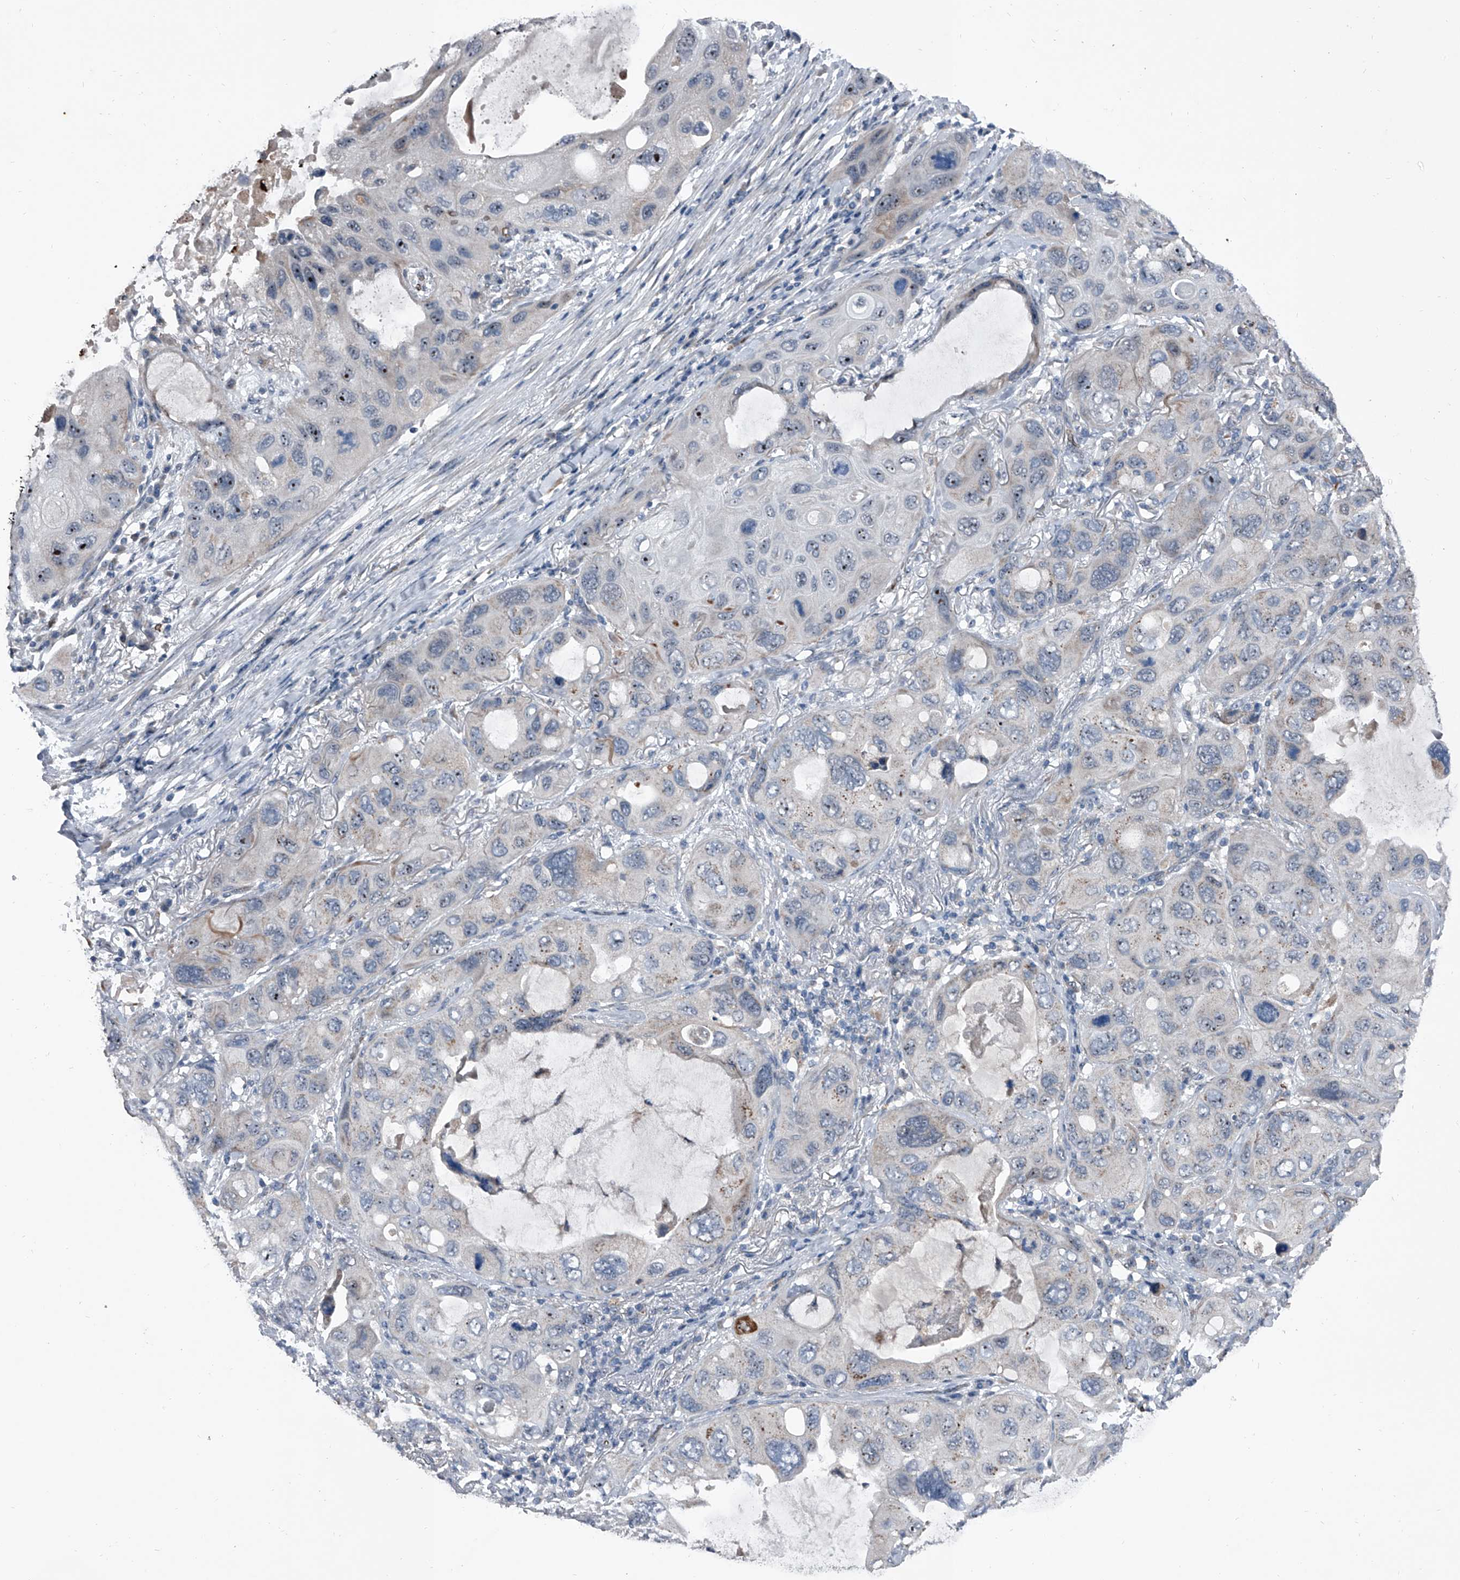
{"staining": {"intensity": "moderate", "quantity": "<25%", "location": "nuclear"}, "tissue": "lung cancer", "cell_type": "Tumor cells", "image_type": "cancer", "snomed": [{"axis": "morphology", "description": "Squamous cell carcinoma, NOS"}, {"axis": "topography", "description": "Lung"}], "caption": "Protein staining reveals moderate nuclear positivity in about <25% of tumor cells in lung cancer.", "gene": "CEP85L", "patient": {"sex": "female", "age": 73}}